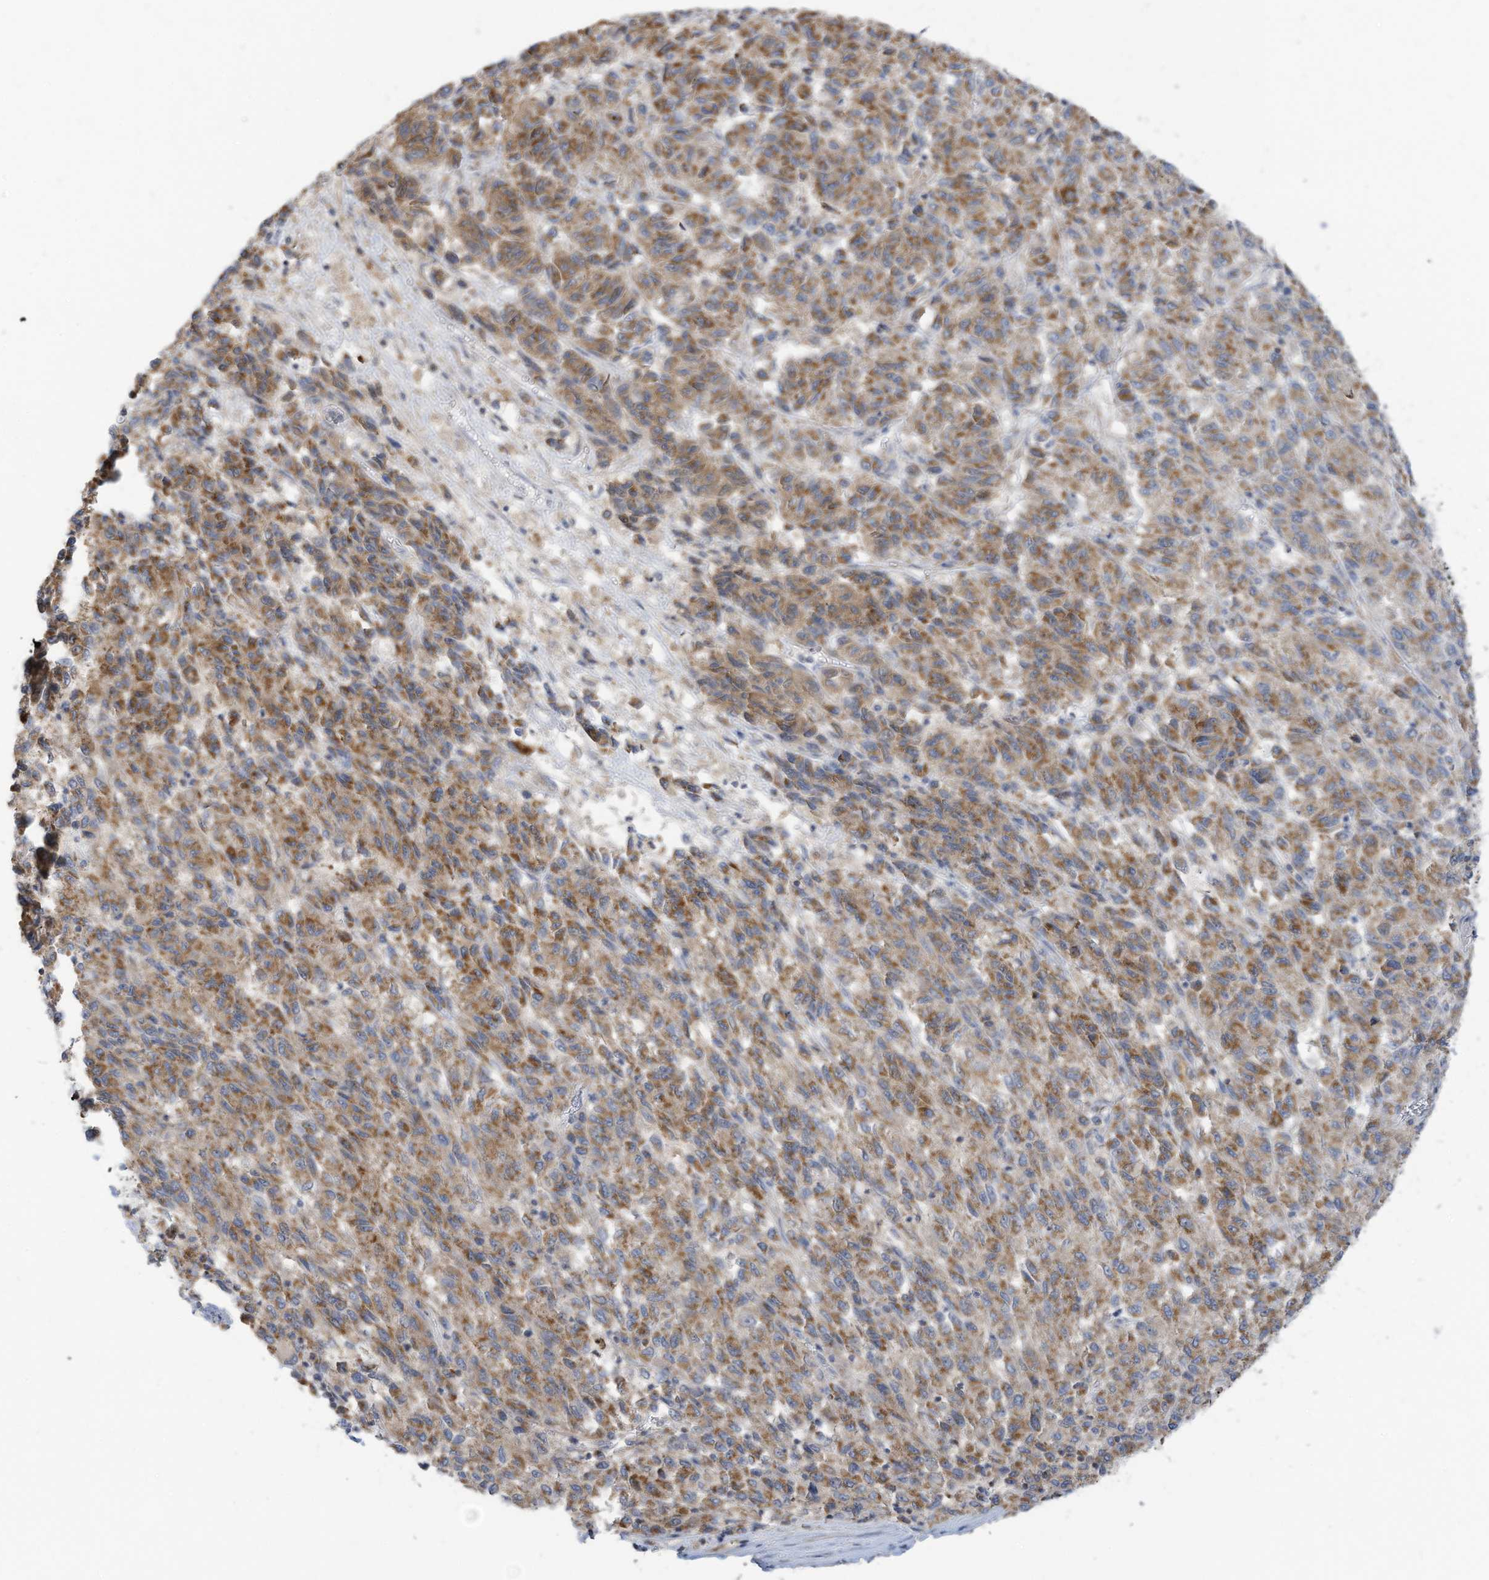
{"staining": {"intensity": "moderate", "quantity": ">75%", "location": "cytoplasmic/membranous"}, "tissue": "melanoma", "cell_type": "Tumor cells", "image_type": "cancer", "snomed": [{"axis": "morphology", "description": "Malignant melanoma, Metastatic site"}, {"axis": "topography", "description": "Lung"}], "caption": "About >75% of tumor cells in malignant melanoma (metastatic site) display moderate cytoplasmic/membranous protein positivity as visualized by brown immunohistochemical staining.", "gene": "GTPBP2", "patient": {"sex": "male", "age": 64}}